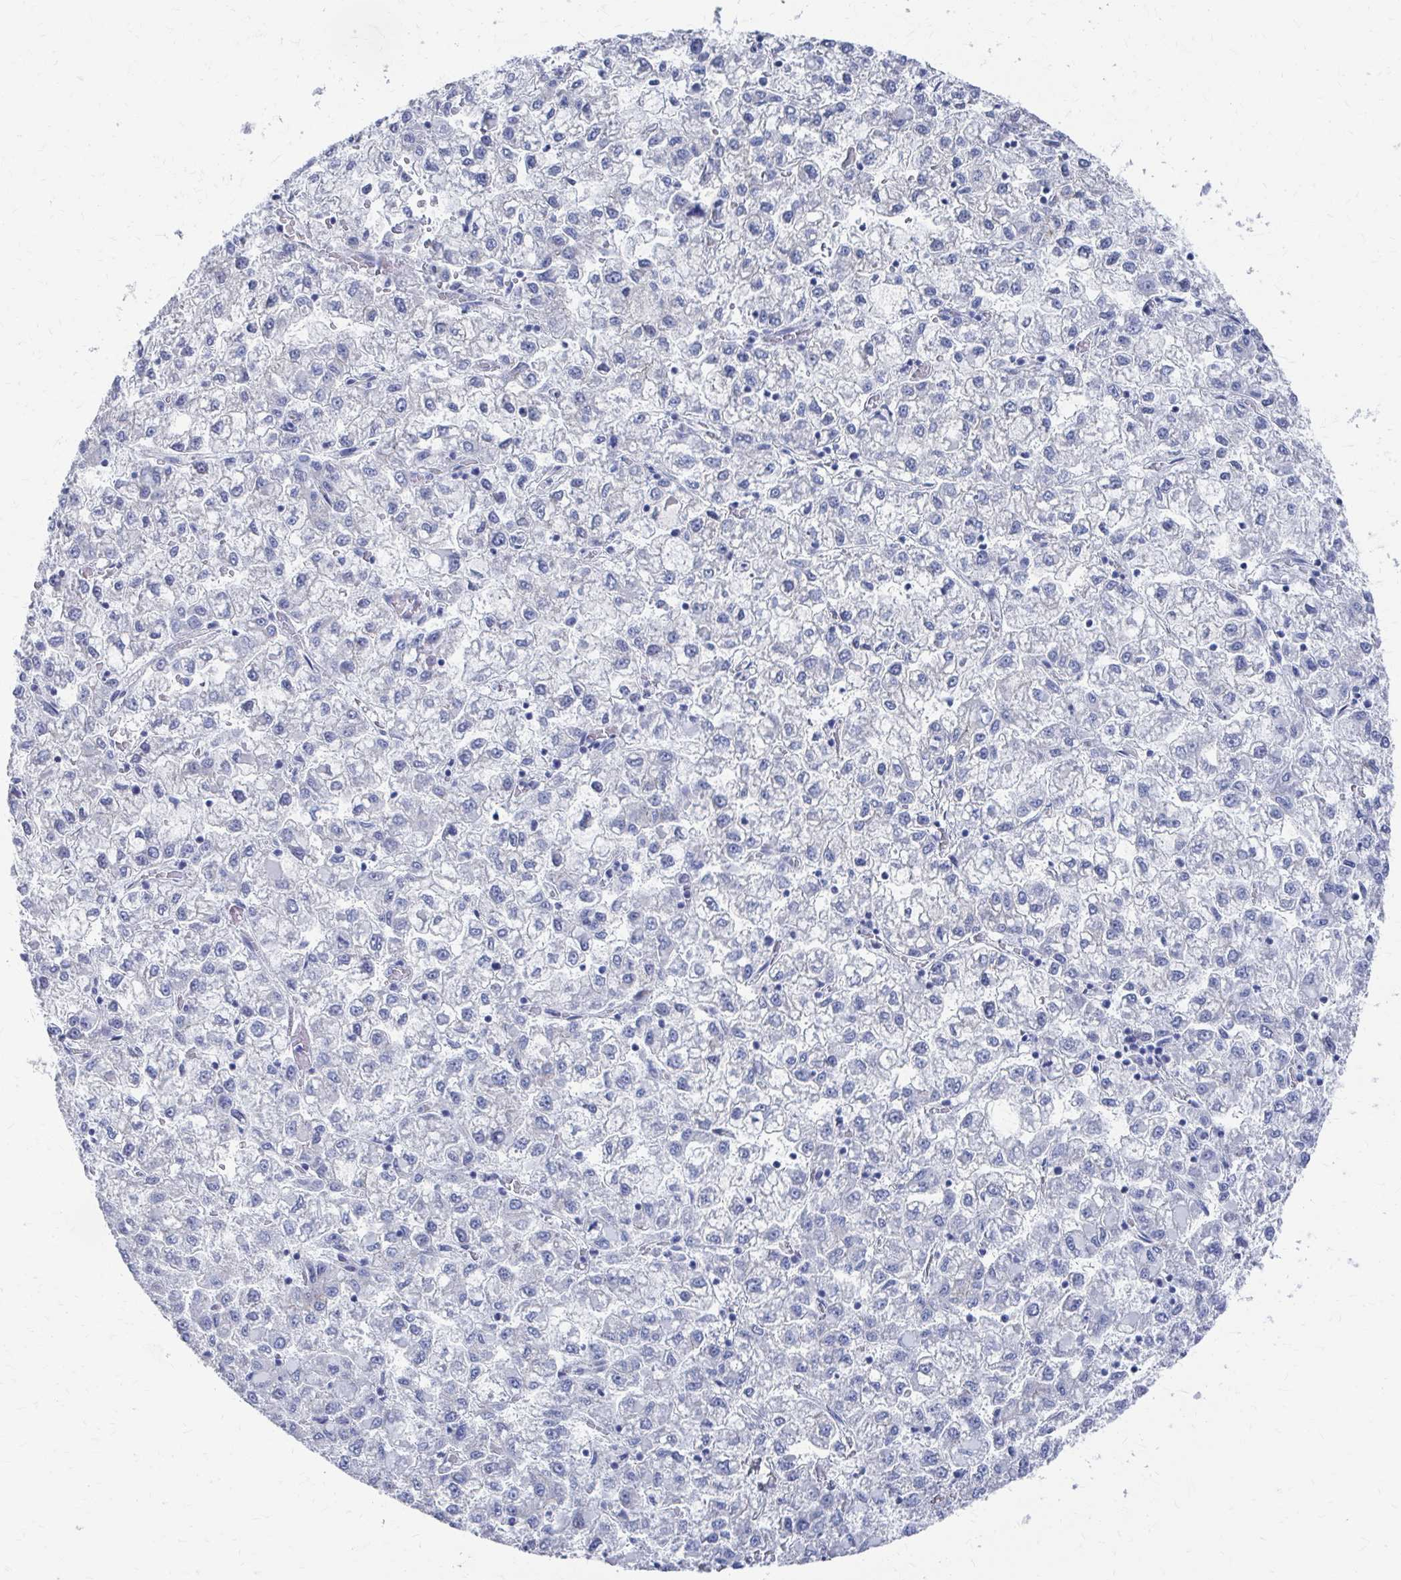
{"staining": {"intensity": "negative", "quantity": "none", "location": "none"}, "tissue": "liver cancer", "cell_type": "Tumor cells", "image_type": "cancer", "snomed": [{"axis": "morphology", "description": "Carcinoma, Hepatocellular, NOS"}, {"axis": "topography", "description": "Liver"}], "caption": "Tumor cells are negative for brown protein staining in liver hepatocellular carcinoma.", "gene": "PLEKHG7", "patient": {"sex": "male", "age": 40}}